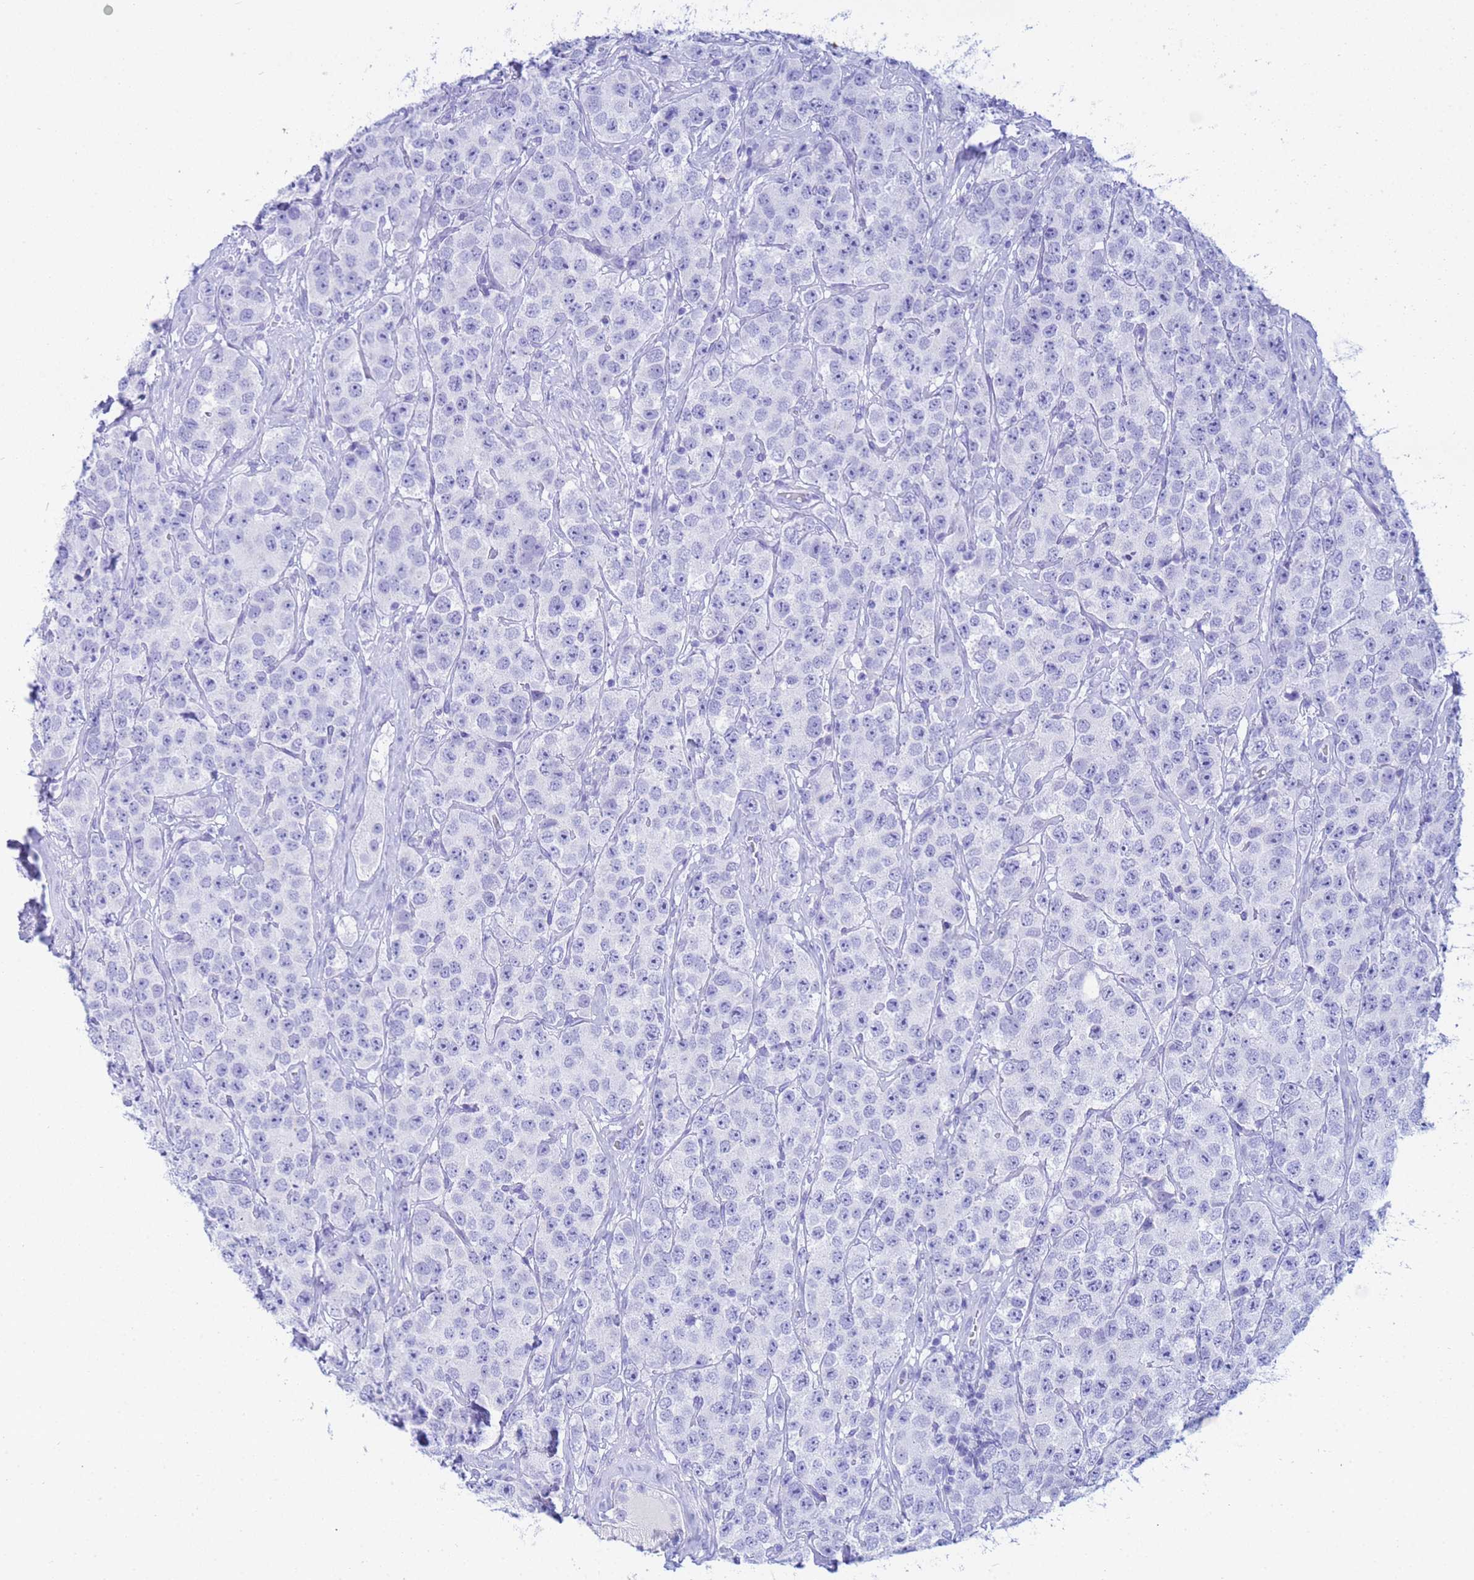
{"staining": {"intensity": "negative", "quantity": "none", "location": "none"}, "tissue": "testis cancer", "cell_type": "Tumor cells", "image_type": "cancer", "snomed": [{"axis": "morphology", "description": "Seminoma, NOS"}, {"axis": "topography", "description": "Testis"}], "caption": "A micrograph of seminoma (testis) stained for a protein exhibits no brown staining in tumor cells. The staining was performed using DAB to visualize the protein expression in brown, while the nuclei were stained in blue with hematoxylin (Magnification: 20x).", "gene": "AQP12A", "patient": {"sex": "male", "age": 28}}